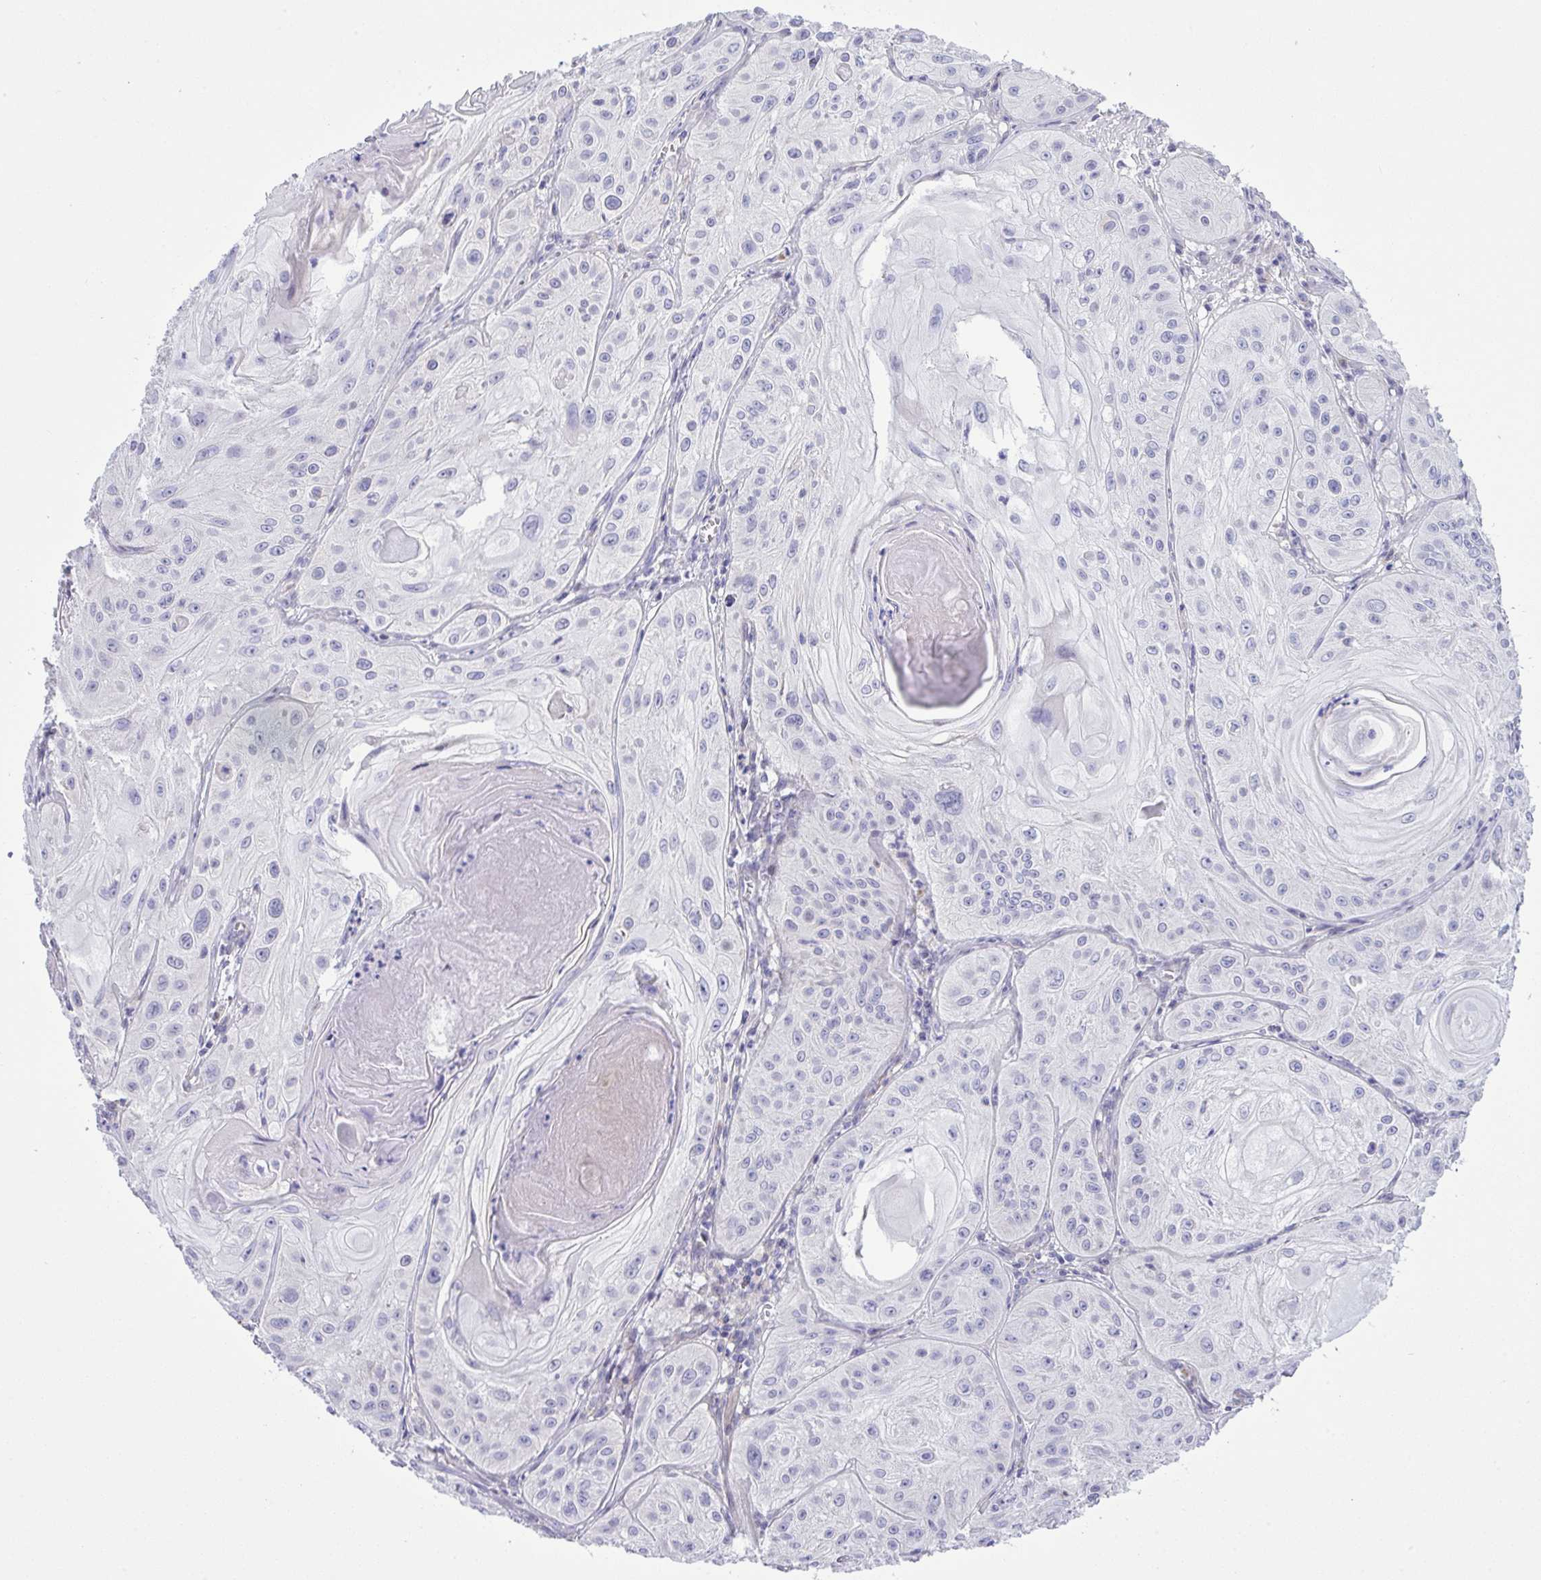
{"staining": {"intensity": "negative", "quantity": "none", "location": "none"}, "tissue": "skin cancer", "cell_type": "Tumor cells", "image_type": "cancer", "snomed": [{"axis": "morphology", "description": "Squamous cell carcinoma, NOS"}, {"axis": "topography", "description": "Skin"}], "caption": "Immunohistochemistry histopathology image of human skin squamous cell carcinoma stained for a protein (brown), which exhibits no staining in tumor cells.", "gene": "WDR97", "patient": {"sex": "male", "age": 85}}